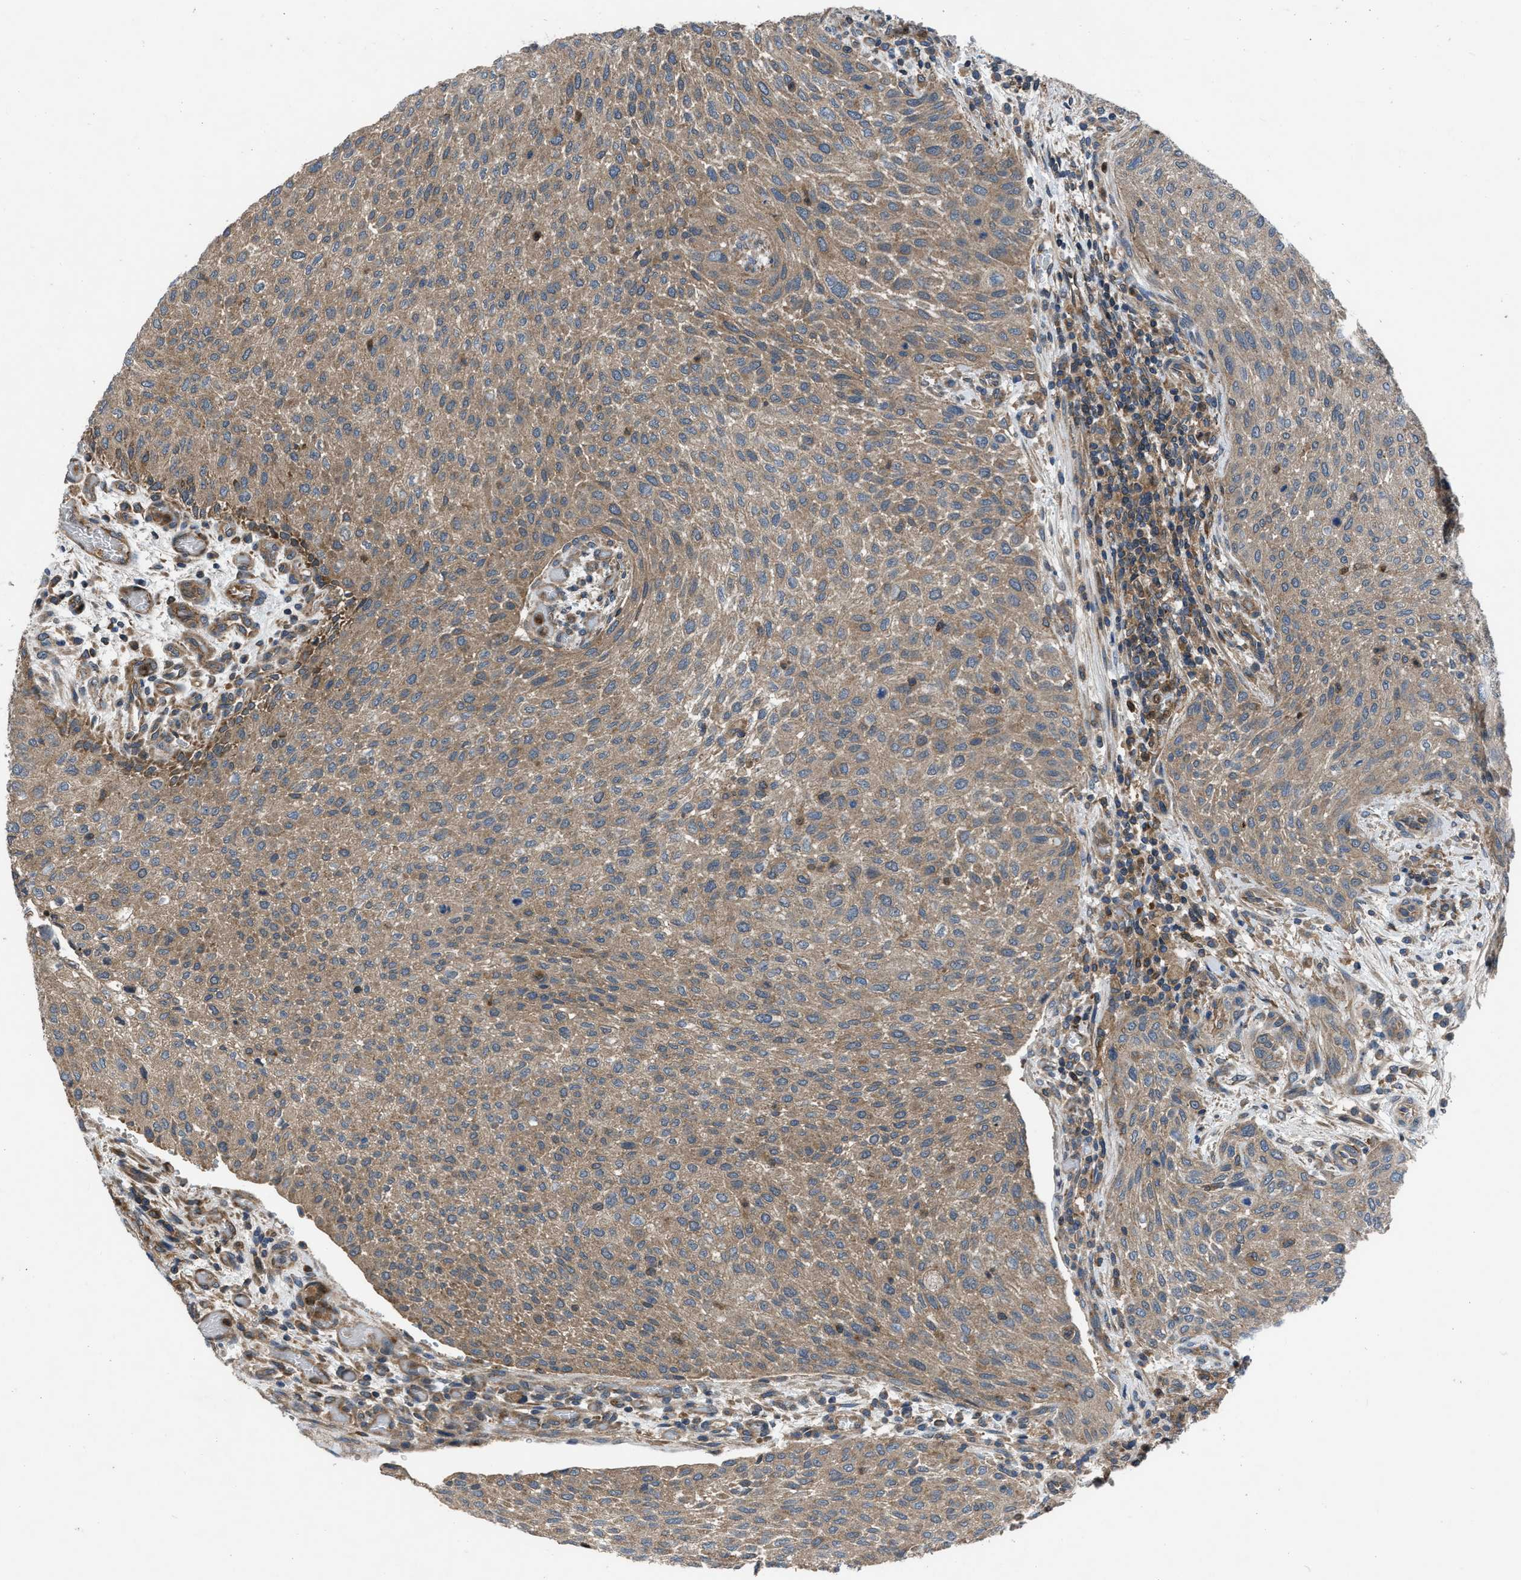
{"staining": {"intensity": "moderate", "quantity": ">75%", "location": "cytoplasmic/membranous"}, "tissue": "urothelial cancer", "cell_type": "Tumor cells", "image_type": "cancer", "snomed": [{"axis": "morphology", "description": "Urothelial carcinoma, Low grade"}, {"axis": "morphology", "description": "Urothelial carcinoma, High grade"}, {"axis": "topography", "description": "Urinary bladder"}], "caption": "Immunohistochemistry histopathology image of urothelial cancer stained for a protein (brown), which displays medium levels of moderate cytoplasmic/membranous staining in about >75% of tumor cells.", "gene": "USP25", "patient": {"sex": "male", "age": 35}}